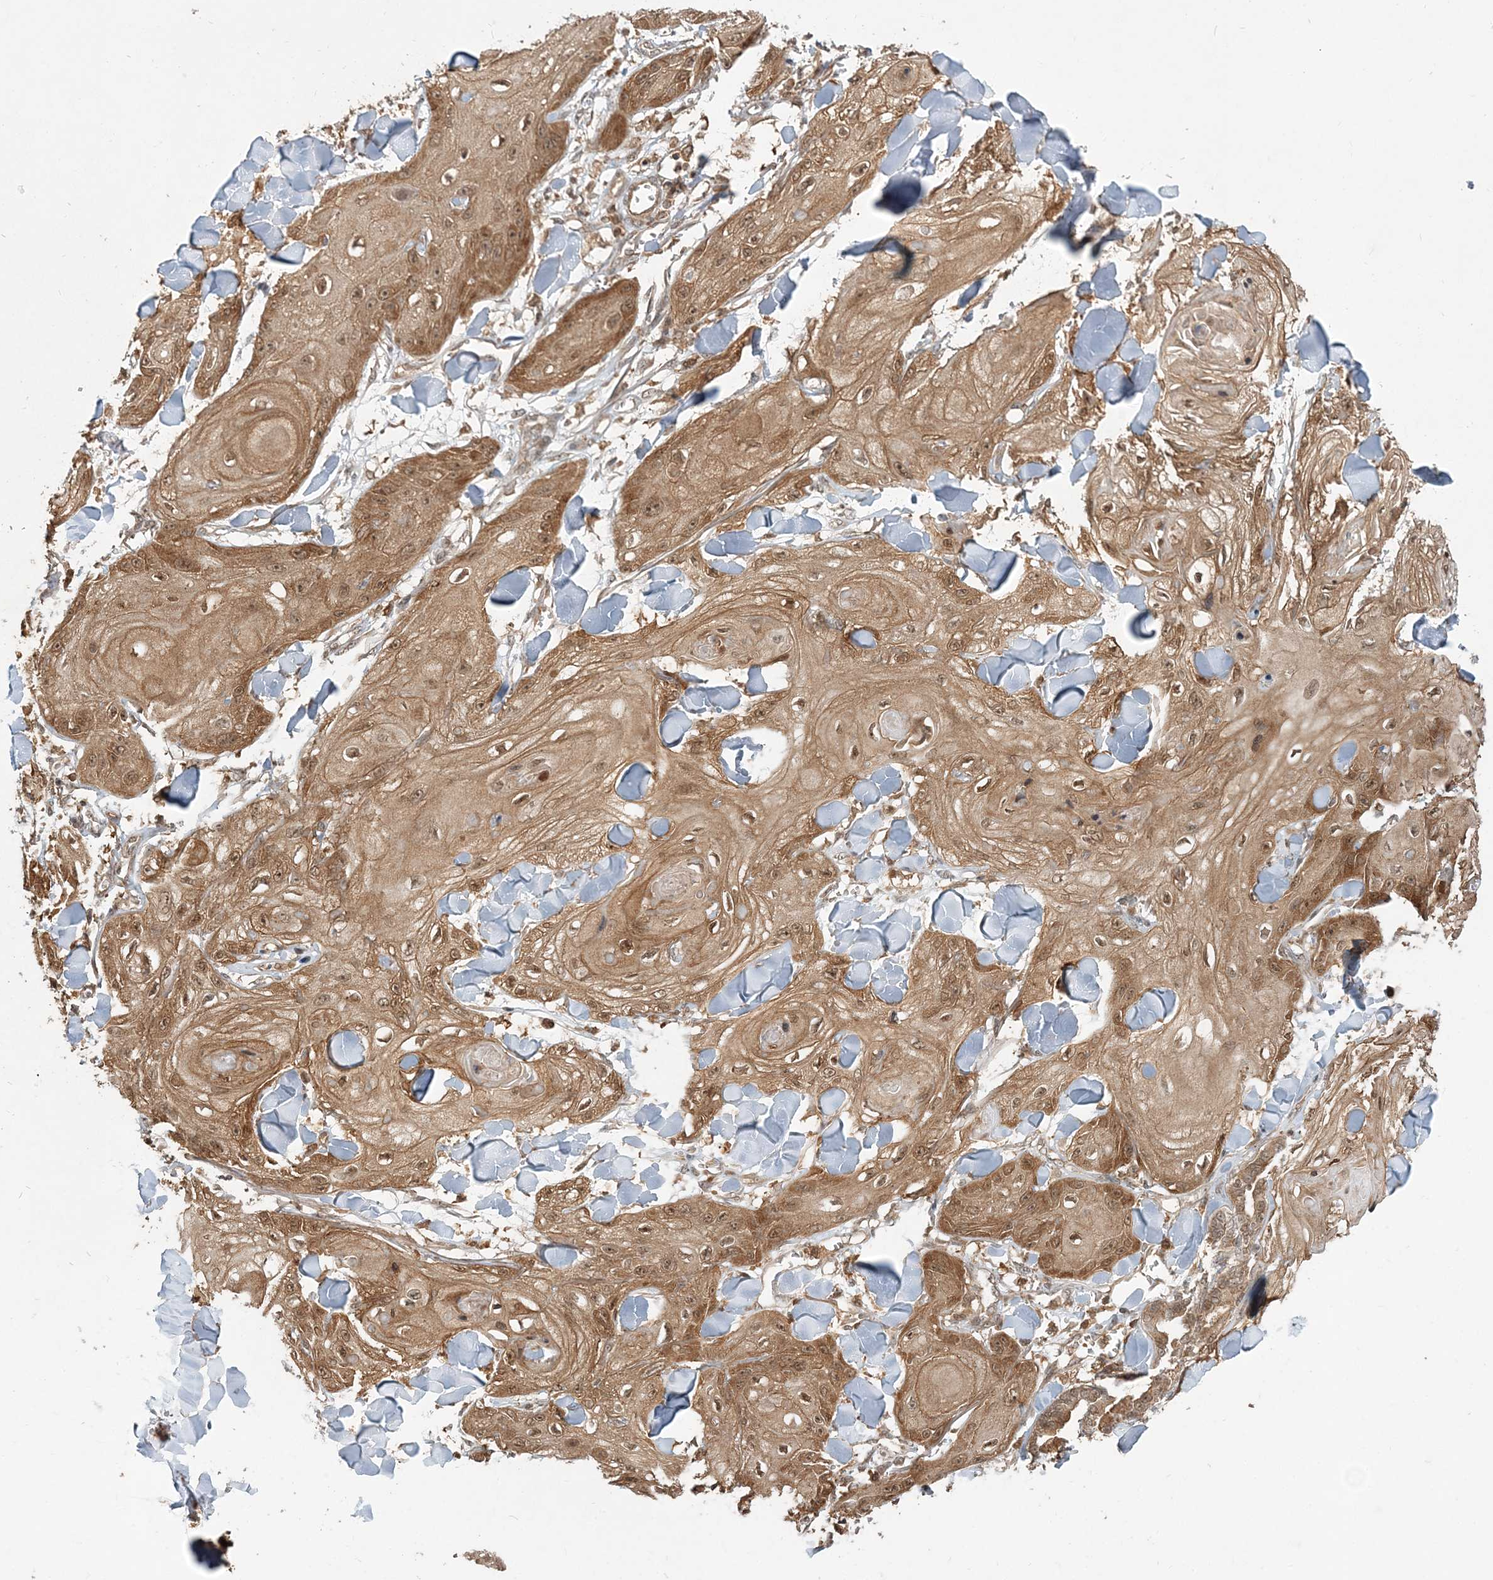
{"staining": {"intensity": "moderate", "quantity": ">75%", "location": "cytoplasmic/membranous,nuclear"}, "tissue": "skin cancer", "cell_type": "Tumor cells", "image_type": "cancer", "snomed": [{"axis": "morphology", "description": "Squamous cell carcinoma, NOS"}, {"axis": "topography", "description": "Skin"}], "caption": "A brown stain shows moderate cytoplasmic/membranous and nuclear staining of a protein in skin cancer (squamous cell carcinoma) tumor cells. (IHC, brightfield microscopy, high magnification).", "gene": "CAB39", "patient": {"sex": "male", "age": 74}}